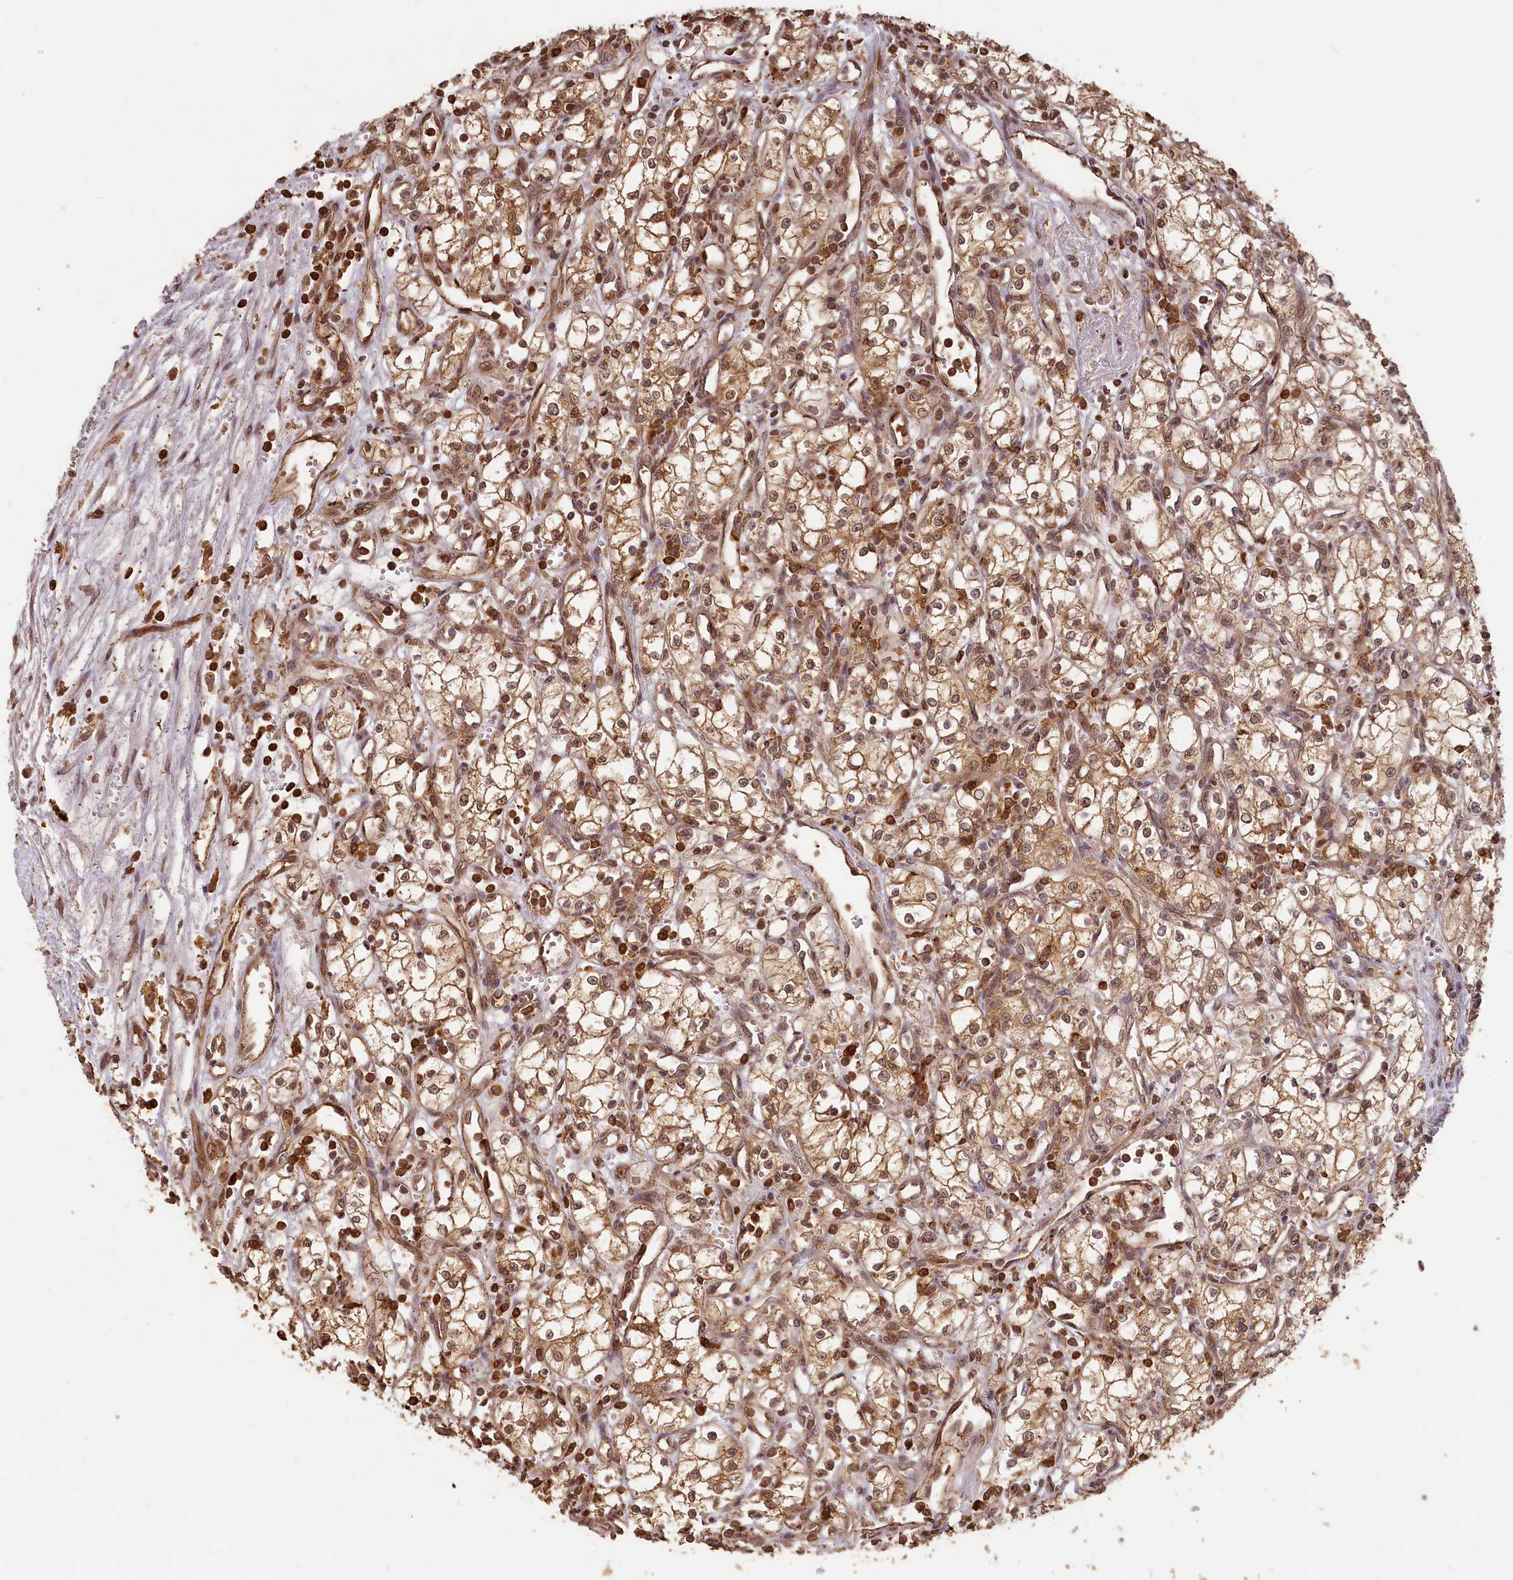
{"staining": {"intensity": "moderate", "quantity": ">75%", "location": "cytoplasmic/membranous,nuclear"}, "tissue": "renal cancer", "cell_type": "Tumor cells", "image_type": "cancer", "snomed": [{"axis": "morphology", "description": "Adenocarcinoma, NOS"}, {"axis": "topography", "description": "Kidney"}], "caption": "Immunohistochemical staining of human adenocarcinoma (renal) demonstrates medium levels of moderate cytoplasmic/membranous and nuclear positivity in about >75% of tumor cells. The staining was performed using DAB (3,3'-diaminobenzidine), with brown indicating positive protein expression. Nuclei are stained blue with hematoxylin.", "gene": "MADD", "patient": {"sex": "male", "age": 59}}